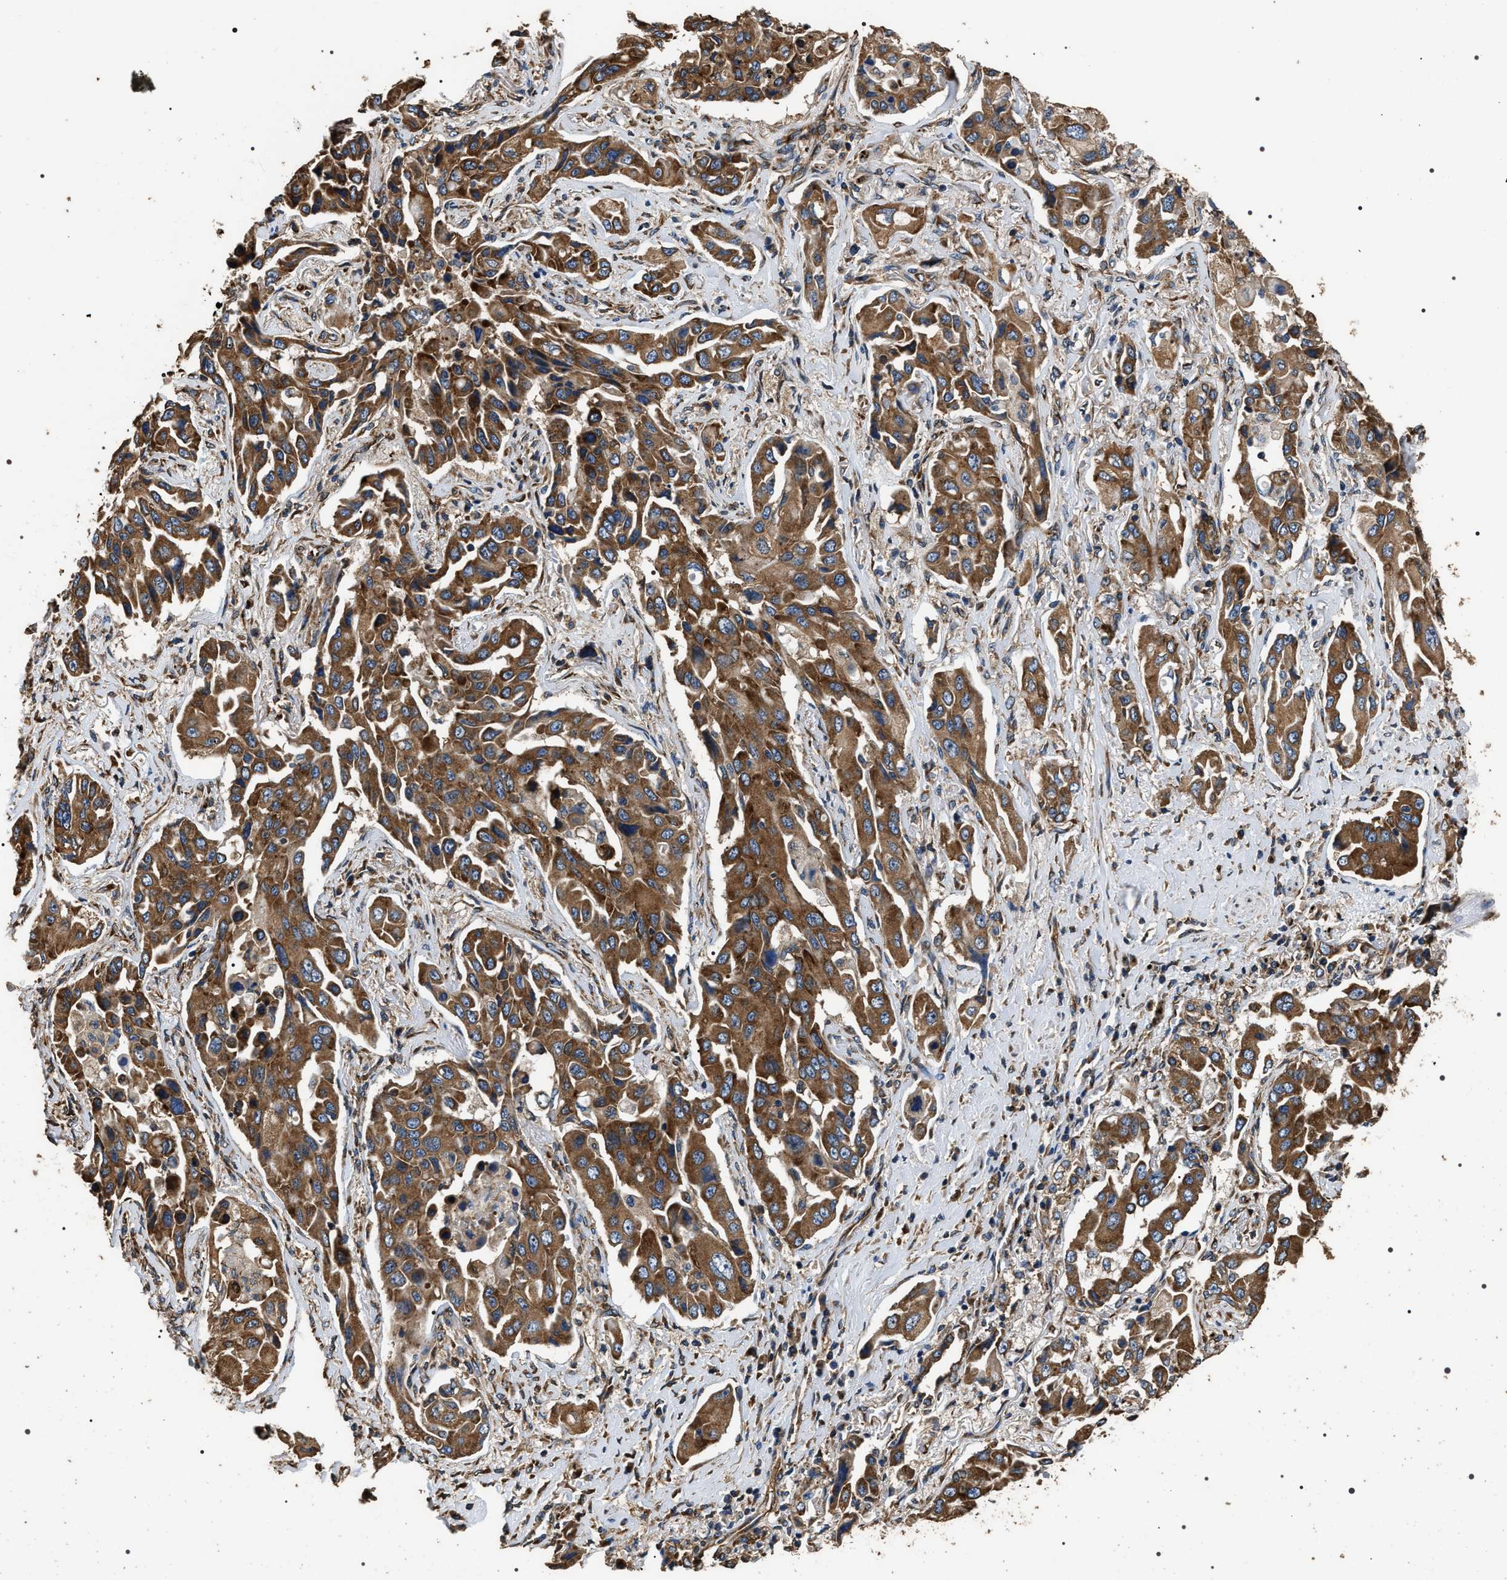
{"staining": {"intensity": "moderate", "quantity": ">75%", "location": "cytoplasmic/membranous"}, "tissue": "lung cancer", "cell_type": "Tumor cells", "image_type": "cancer", "snomed": [{"axis": "morphology", "description": "Adenocarcinoma, NOS"}, {"axis": "topography", "description": "Lung"}], "caption": "A medium amount of moderate cytoplasmic/membranous expression is seen in approximately >75% of tumor cells in lung cancer tissue. (DAB (3,3'-diaminobenzidine) IHC with brightfield microscopy, high magnification).", "gene": "KTN1", "patient": {"sex": "female", "age": 65}}